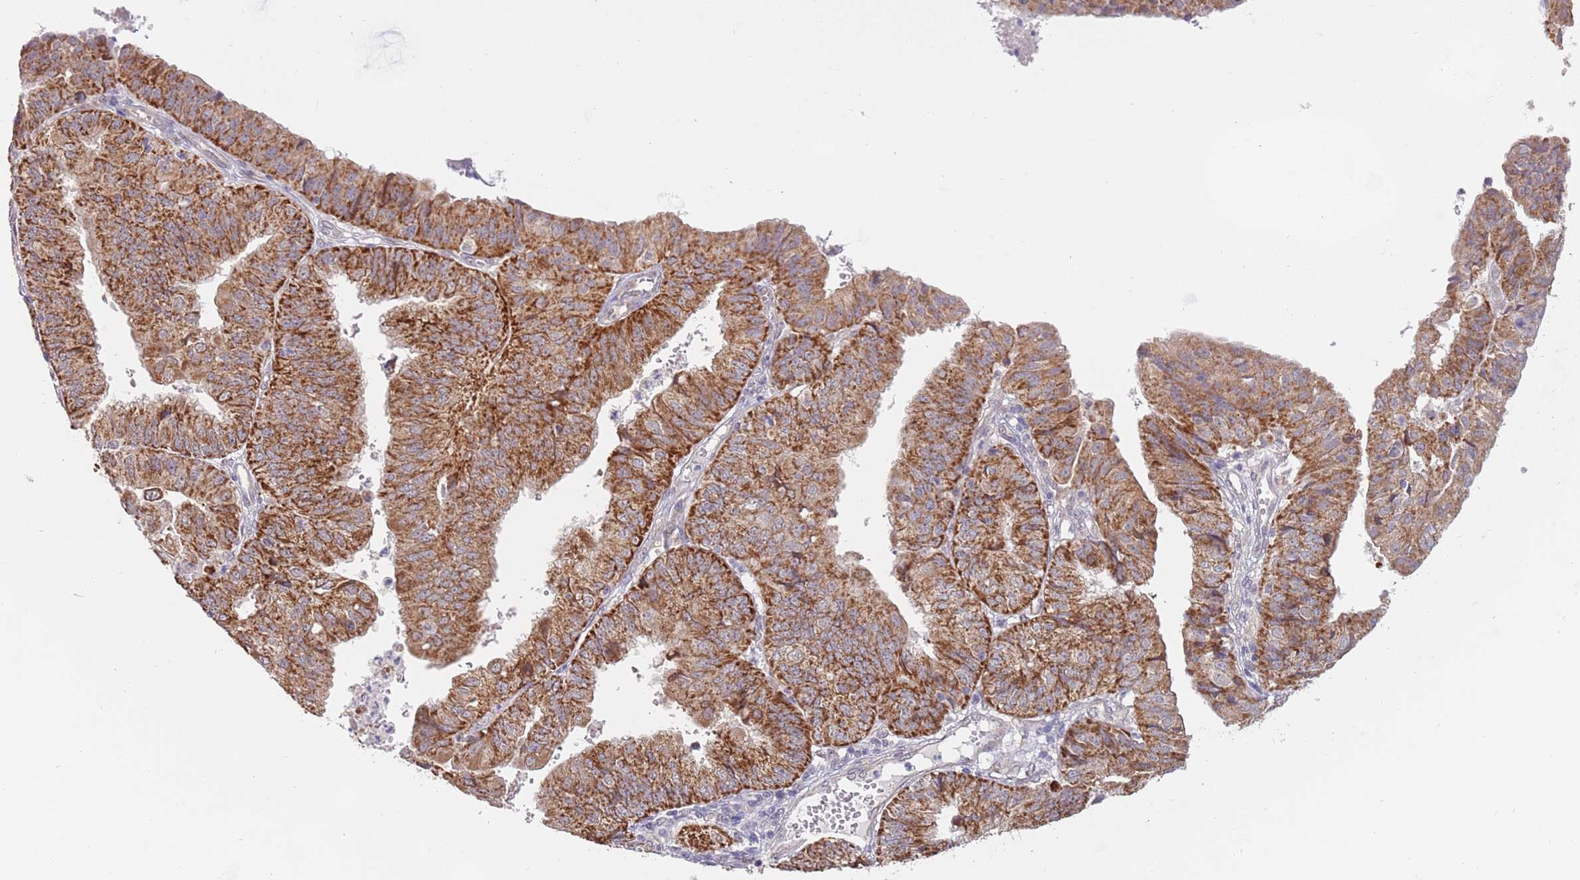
{"staining": {"intensity": "strong", "quantity": ">75%", "location": "cytoplasmic/membranous"}, "tissue": "endometrial cancer", "cell_type": "Tumor cells", "image_type": "cancer", "snomed": [{"axis": "morphology", "description": "Adenocarcinoma, NOS"}, {"axis": "topography", "description": "Endometrium"}], "caption": "This image shows IHC staining of human endometrial adenocarcinoma, with high strong cytoplasmic/membranous positivity in about >75% of tumor cells.", "gene": "UQCC3", "patient": {"sex": "female", "age": 56}}